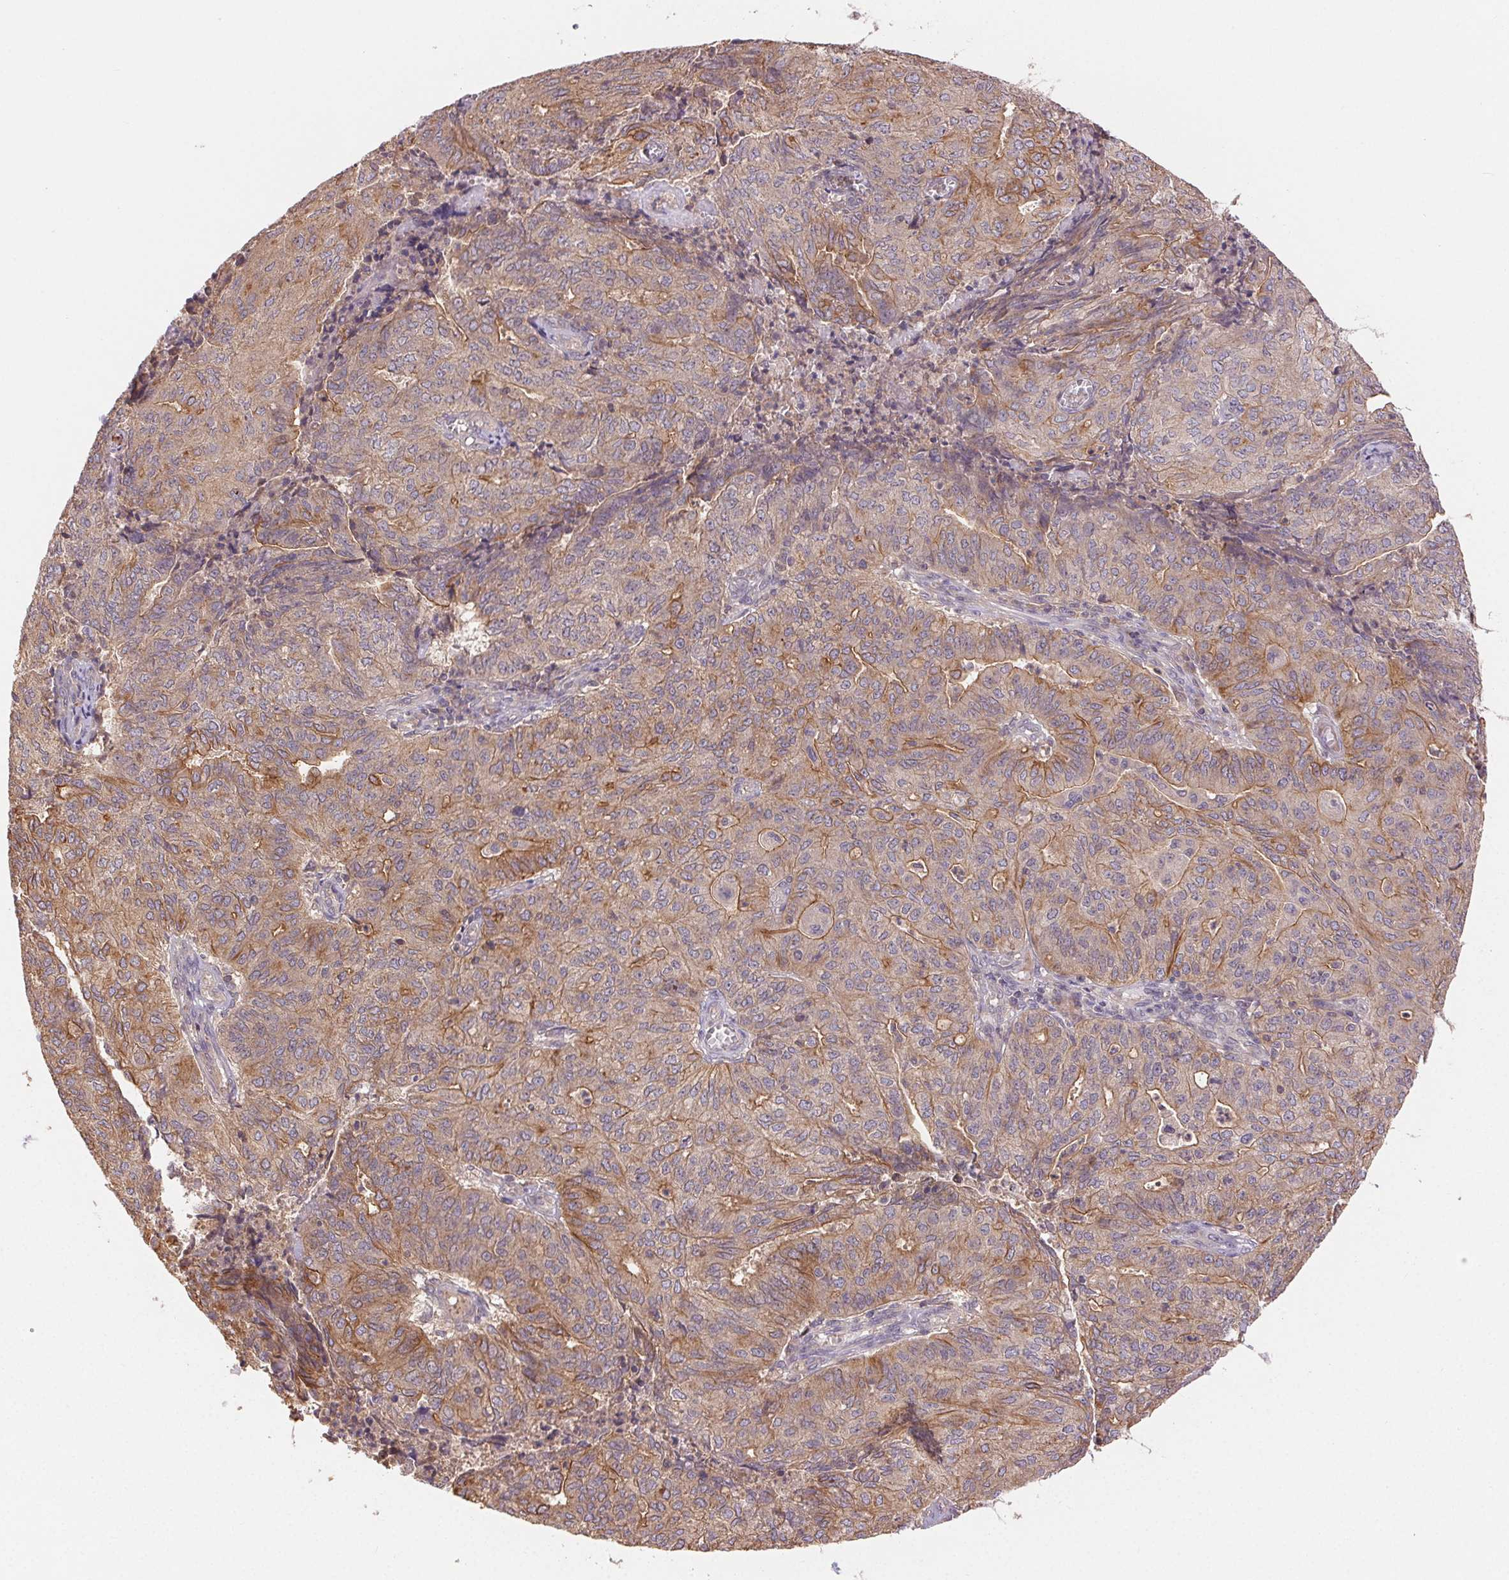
{"staining": {"intensity": "moderate", "quantity": "25%-75%", "location": "cytoplasmic/membranous"}, "tissue": "endometrial cancer", "cell_type": "Tumor cells", "image_type": "cancer", "snomed": [{"axis": "morphology", "description": "Adenocarcinoma, NOS"}, {"axis": "topography", "description": "Endometrium"}], "caption": "Tumor cells demonstrate medium levels of moderate cytoplasmic/membranous expression in about 25%-75% of cells in human endometrial cancer (adenocarcinoma).", "gene": "MAPKAPK2", "patient": {"sex": "female", "age": 82}}